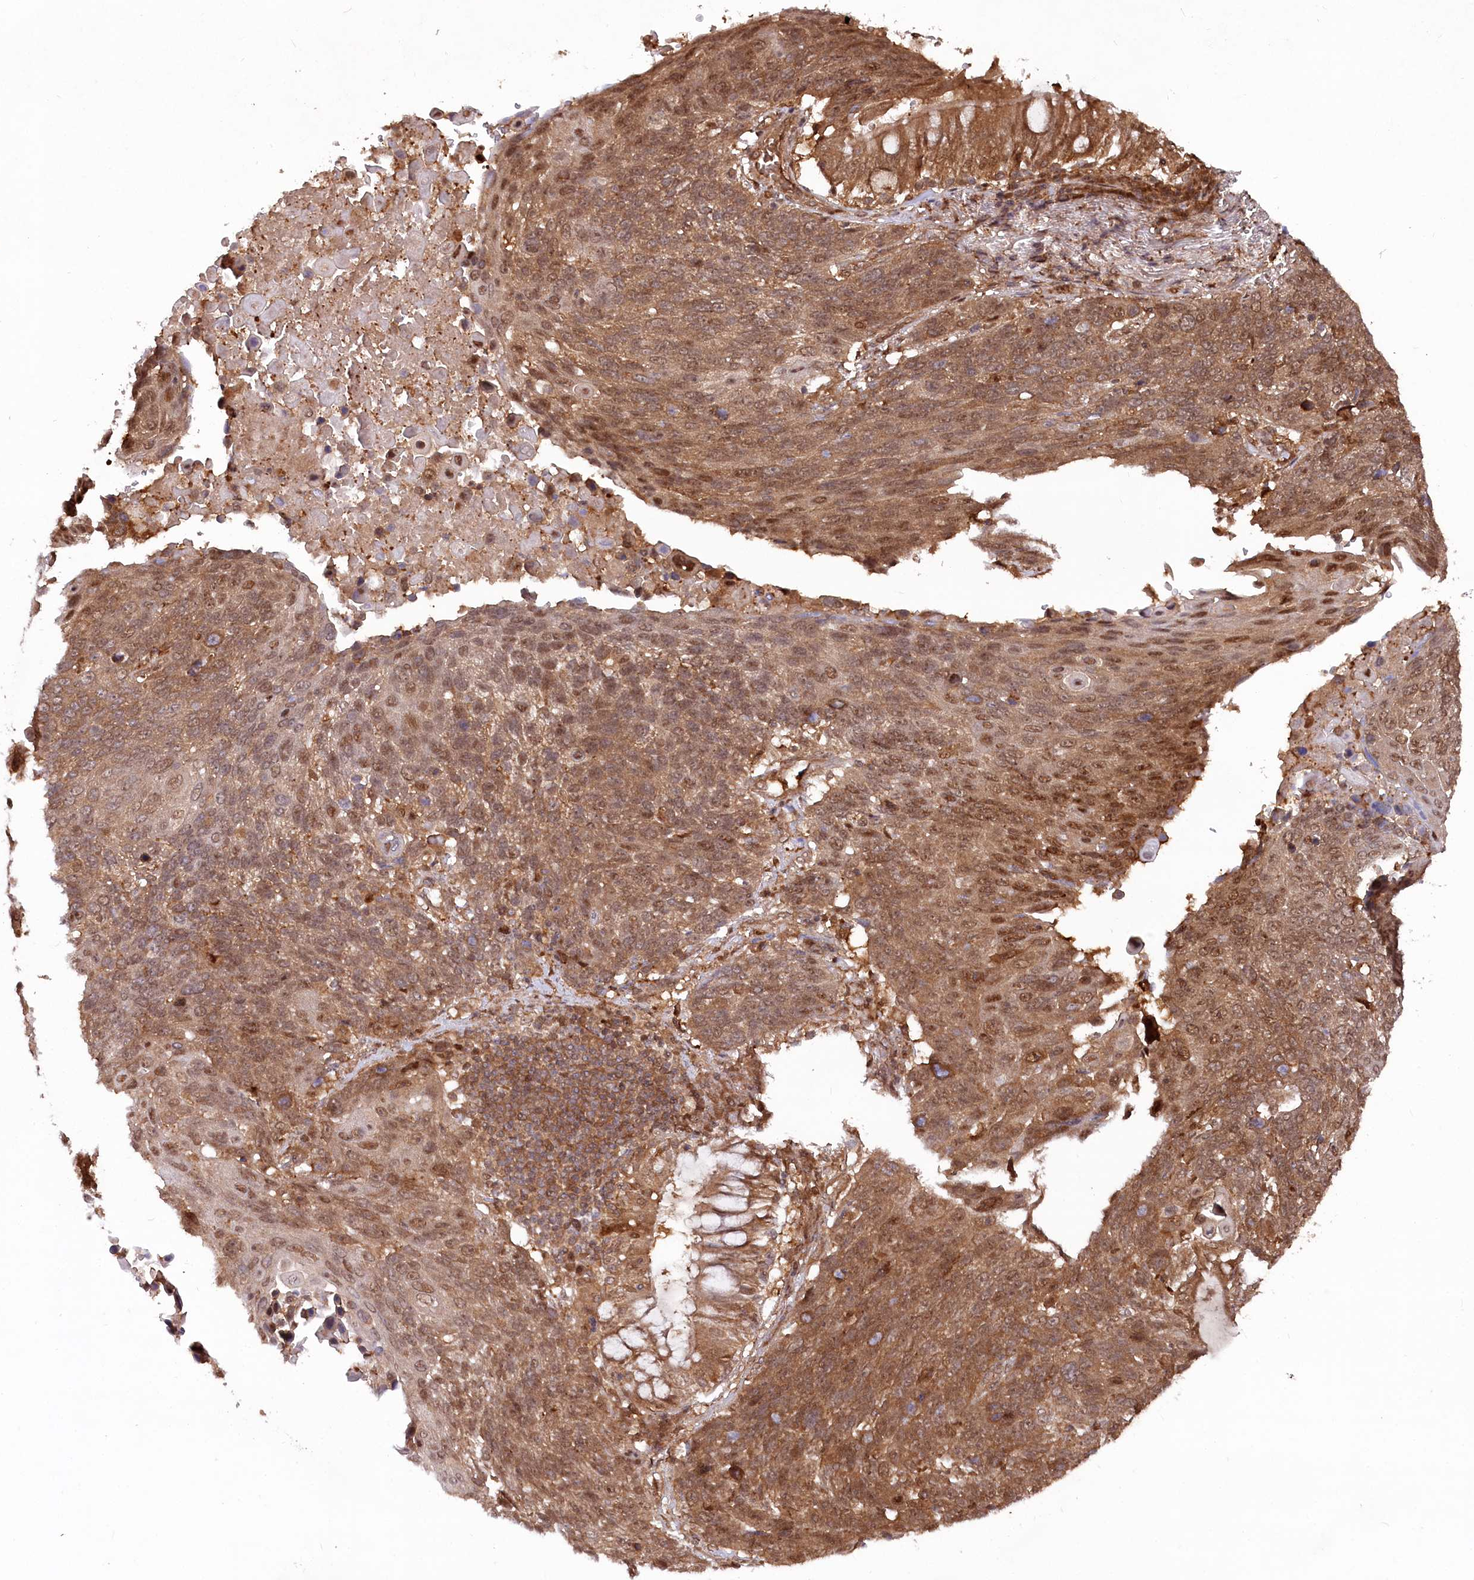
{"staining": {"intensity": "strong", "quantity": ">75%", "location": "cytoplasmic/membranous,nuclear"}, "tissue": "lung cancer", "cell_type": "Tumor cells", "image_type": "cancer", "snomed": [{"axis": "morphology", "description": "Squamous cell carcinoma, NOS"}, {"axis": "topography", "description": "Lung"}], "caption": "There is high levels of strong cytoplasmic/membranous and nuclear expression in tumor cells of squamous cell carcinoma (lung), as demonstrated by immunohistochemical staining (brown color).", "gene": "PSMA1", "patient": {"sex": "male", "age": 66}}